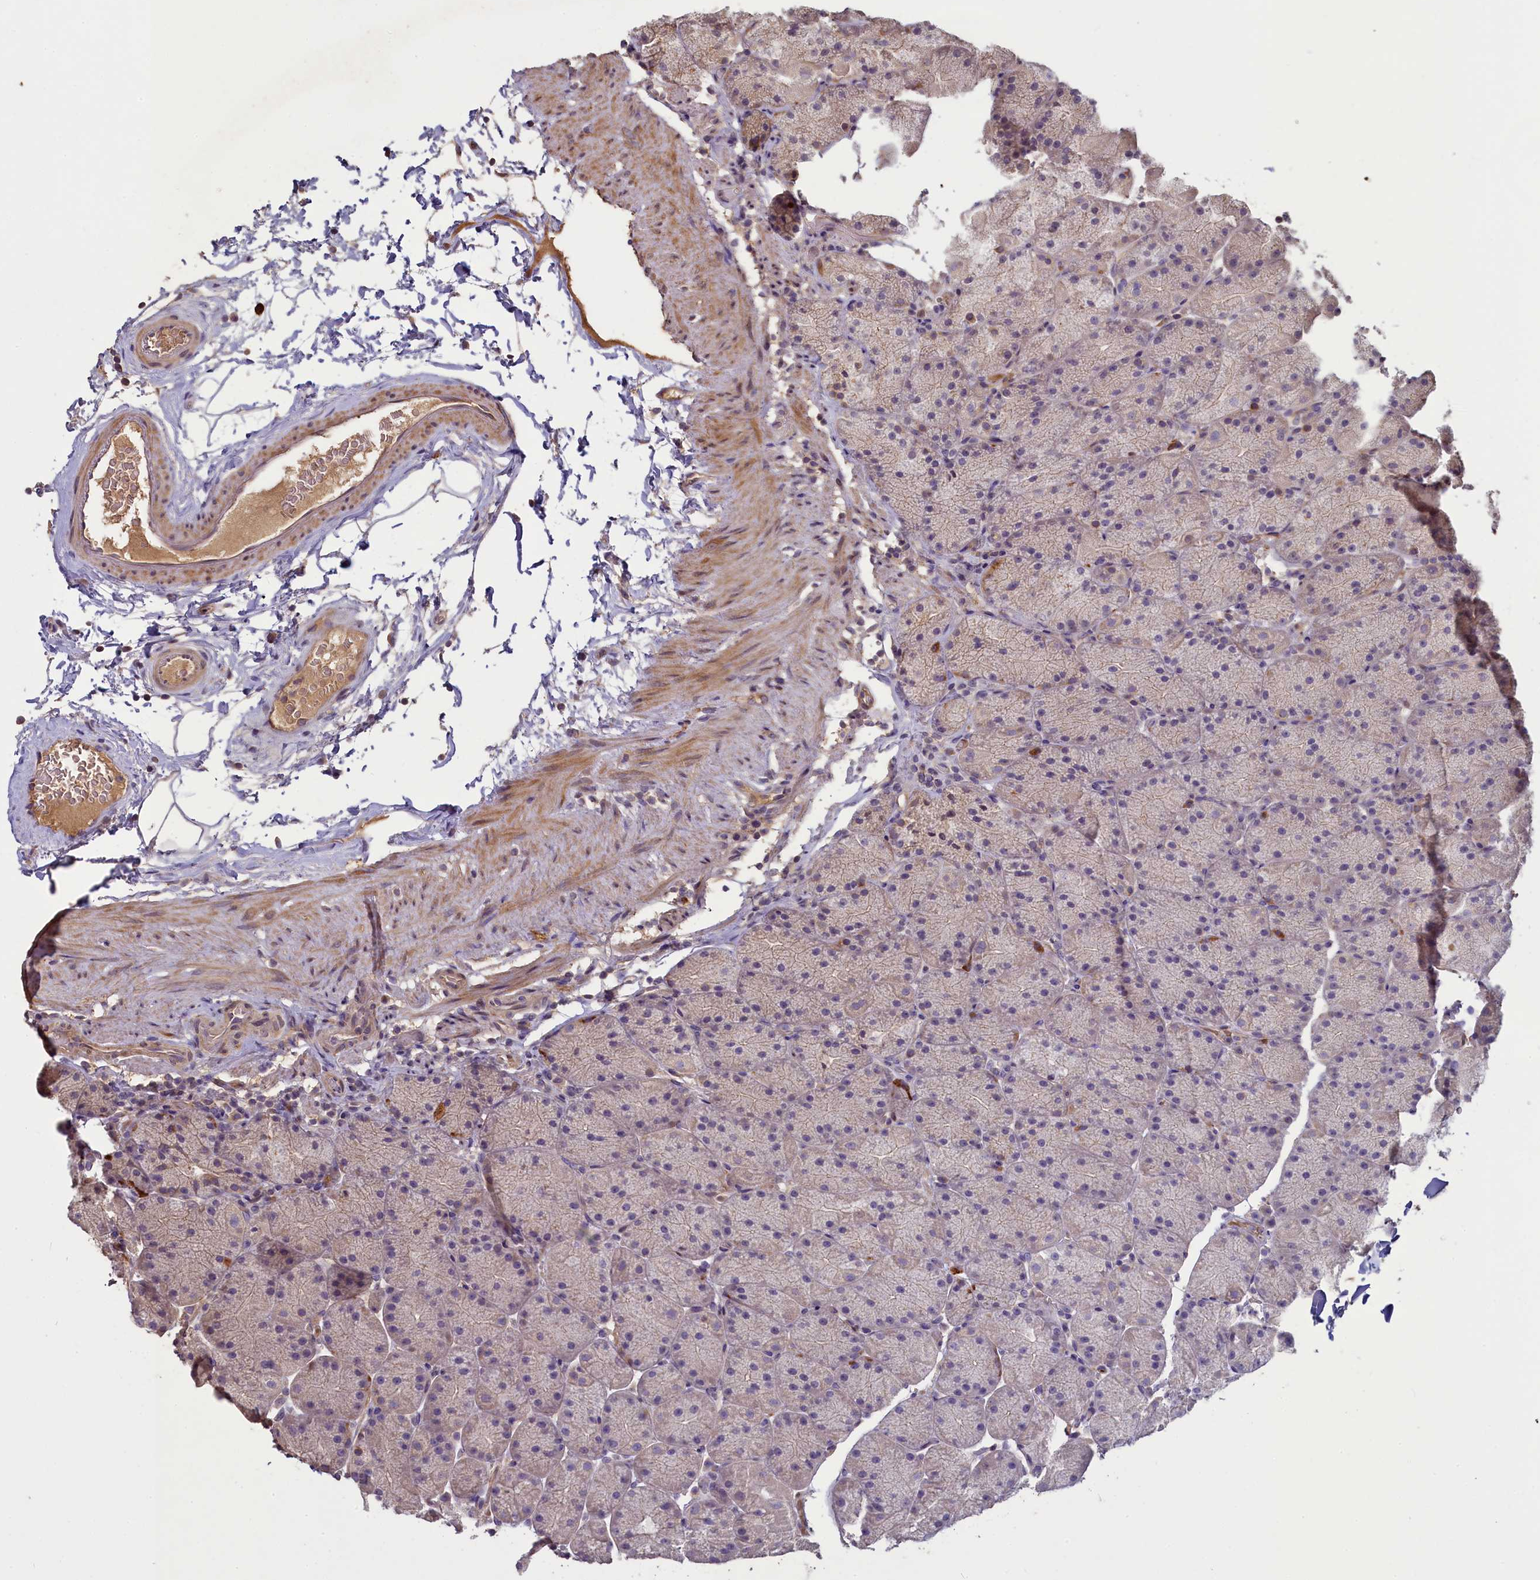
{"staining": {"intensity": "moderate", "quantity": "25%-75%", "location": "cytoplasmic/membranous"}, "tissue": "stomach", "cell_type": "Glandular cells", "image_type": "normal", "snomed": [{"axis": "morphology", "description": "Normal tissue, NOS"}, {"axis": "topography", "description": "Stomach, upper"}, {"axis": "topography", "description": "Stomach, lower"}], "caption": "Immunohistochemical staining of normal stomach reveals medium levels of moderate cytoplasmic/membranous positivity in approximately 25%-75% of glandular cells.", "gene": "NUDT6", "patient": {"sex": "male", "age": 67}}